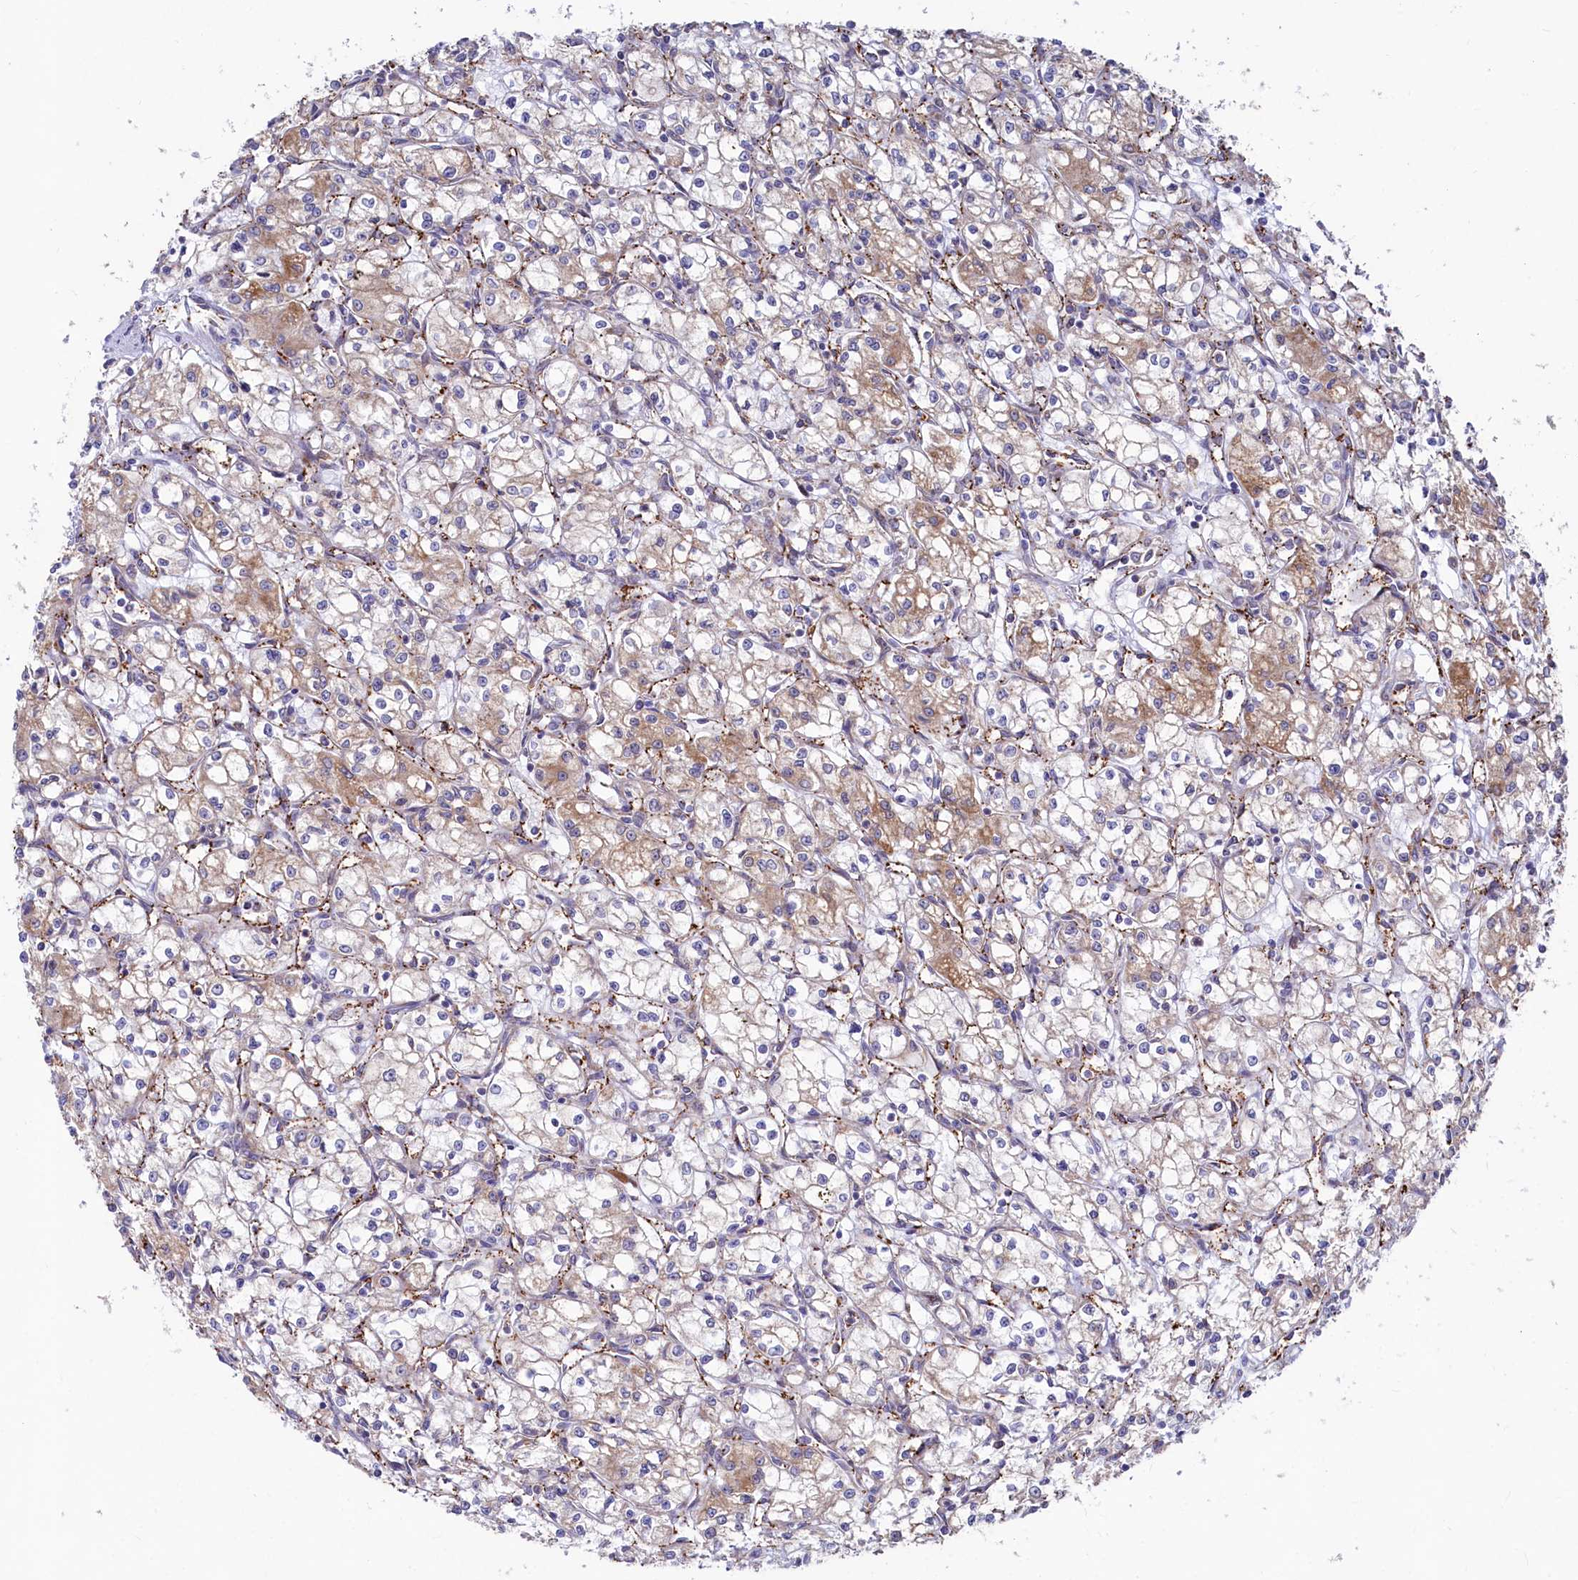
{"staining": {"intensity": "weak", "quantity": "25%-75%", "location": "cytoplasmic/membranous"}, "tissue": "renal cancer", "cell_type": "Tumor cells", "image_type": "cancer", "snomed": [{"axis": "morphology", "description": "Adenocarcinoma, NOS"}, {"axis": "topography", "description": "Kidney"}], "caption": "About 25%-75% of tumor cells in human renal cancer (adenocarcinoma) show weak cytoplasmic/membranous protein staining as visualized by brown immunohistochemical staining.", "gene": "CHID1", "patient": {"sex": "male", "age": 59}}